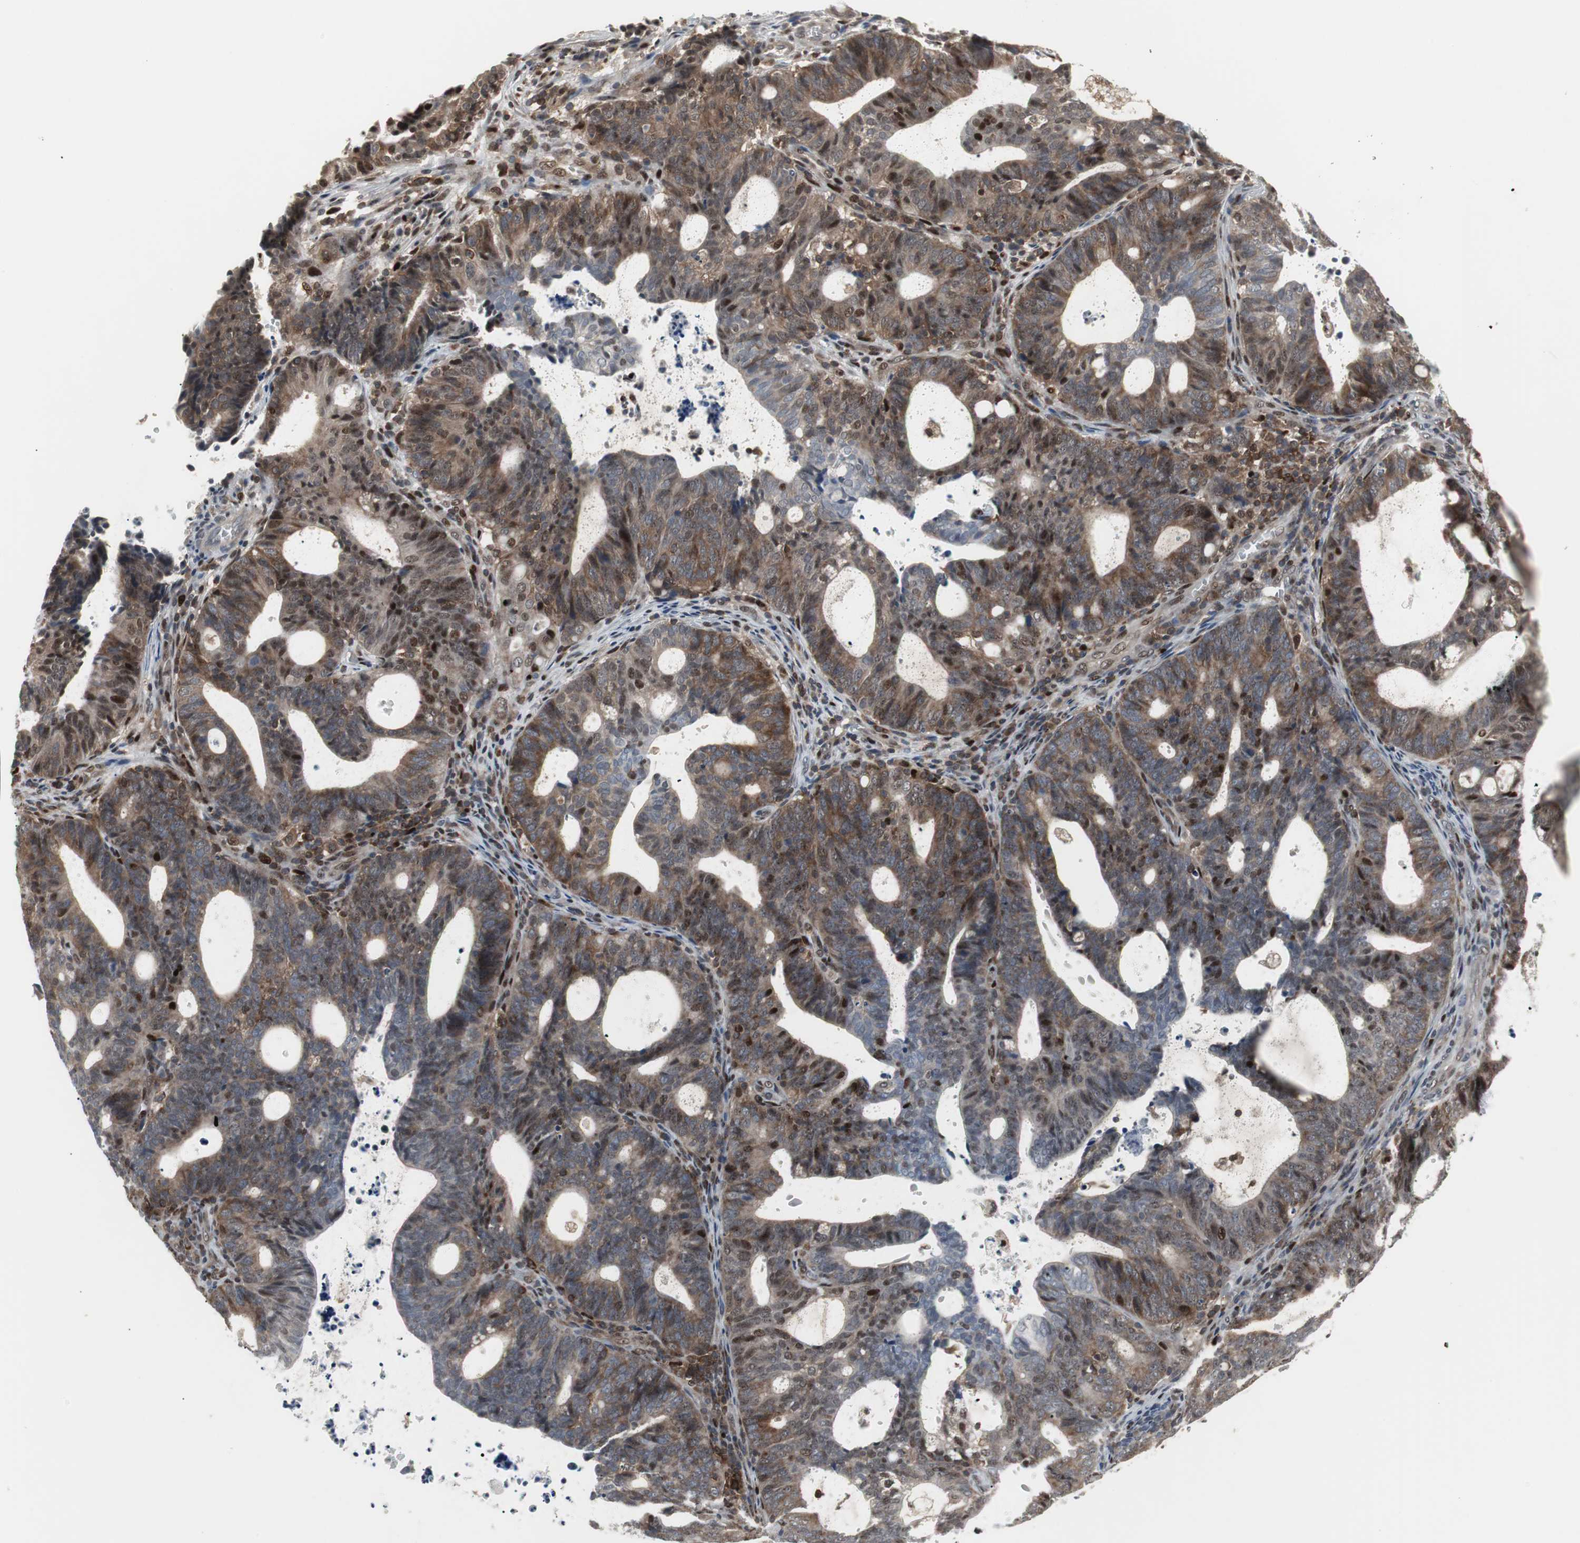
{"staining": {"intensity": "moderate", "quantity": ">75%", "location": "cytoplasmic/membranous,nuclear"}, "tissue": "endometrial cancer", "cell_type": "Tumor cells", "image_type": "cancer", "snomed": [{"axis": "morphology", "description": "Adenocarcinoma, NOS"}, {"axis": "topography", "description": "Uterus"}], "caption": "IHC image of neoplastic tissue: human endometrial adenocarcinoma stained using IHC demonstrates medium levels of moderate protein expression localized specifically in the cytoplasmic/membranous and nuclear of tumor cells, appearing as a cytoplasmic/membranous and nuclear brown color.", "gene": "GRK2", "patient": {"sex": "female", "age": 83}}